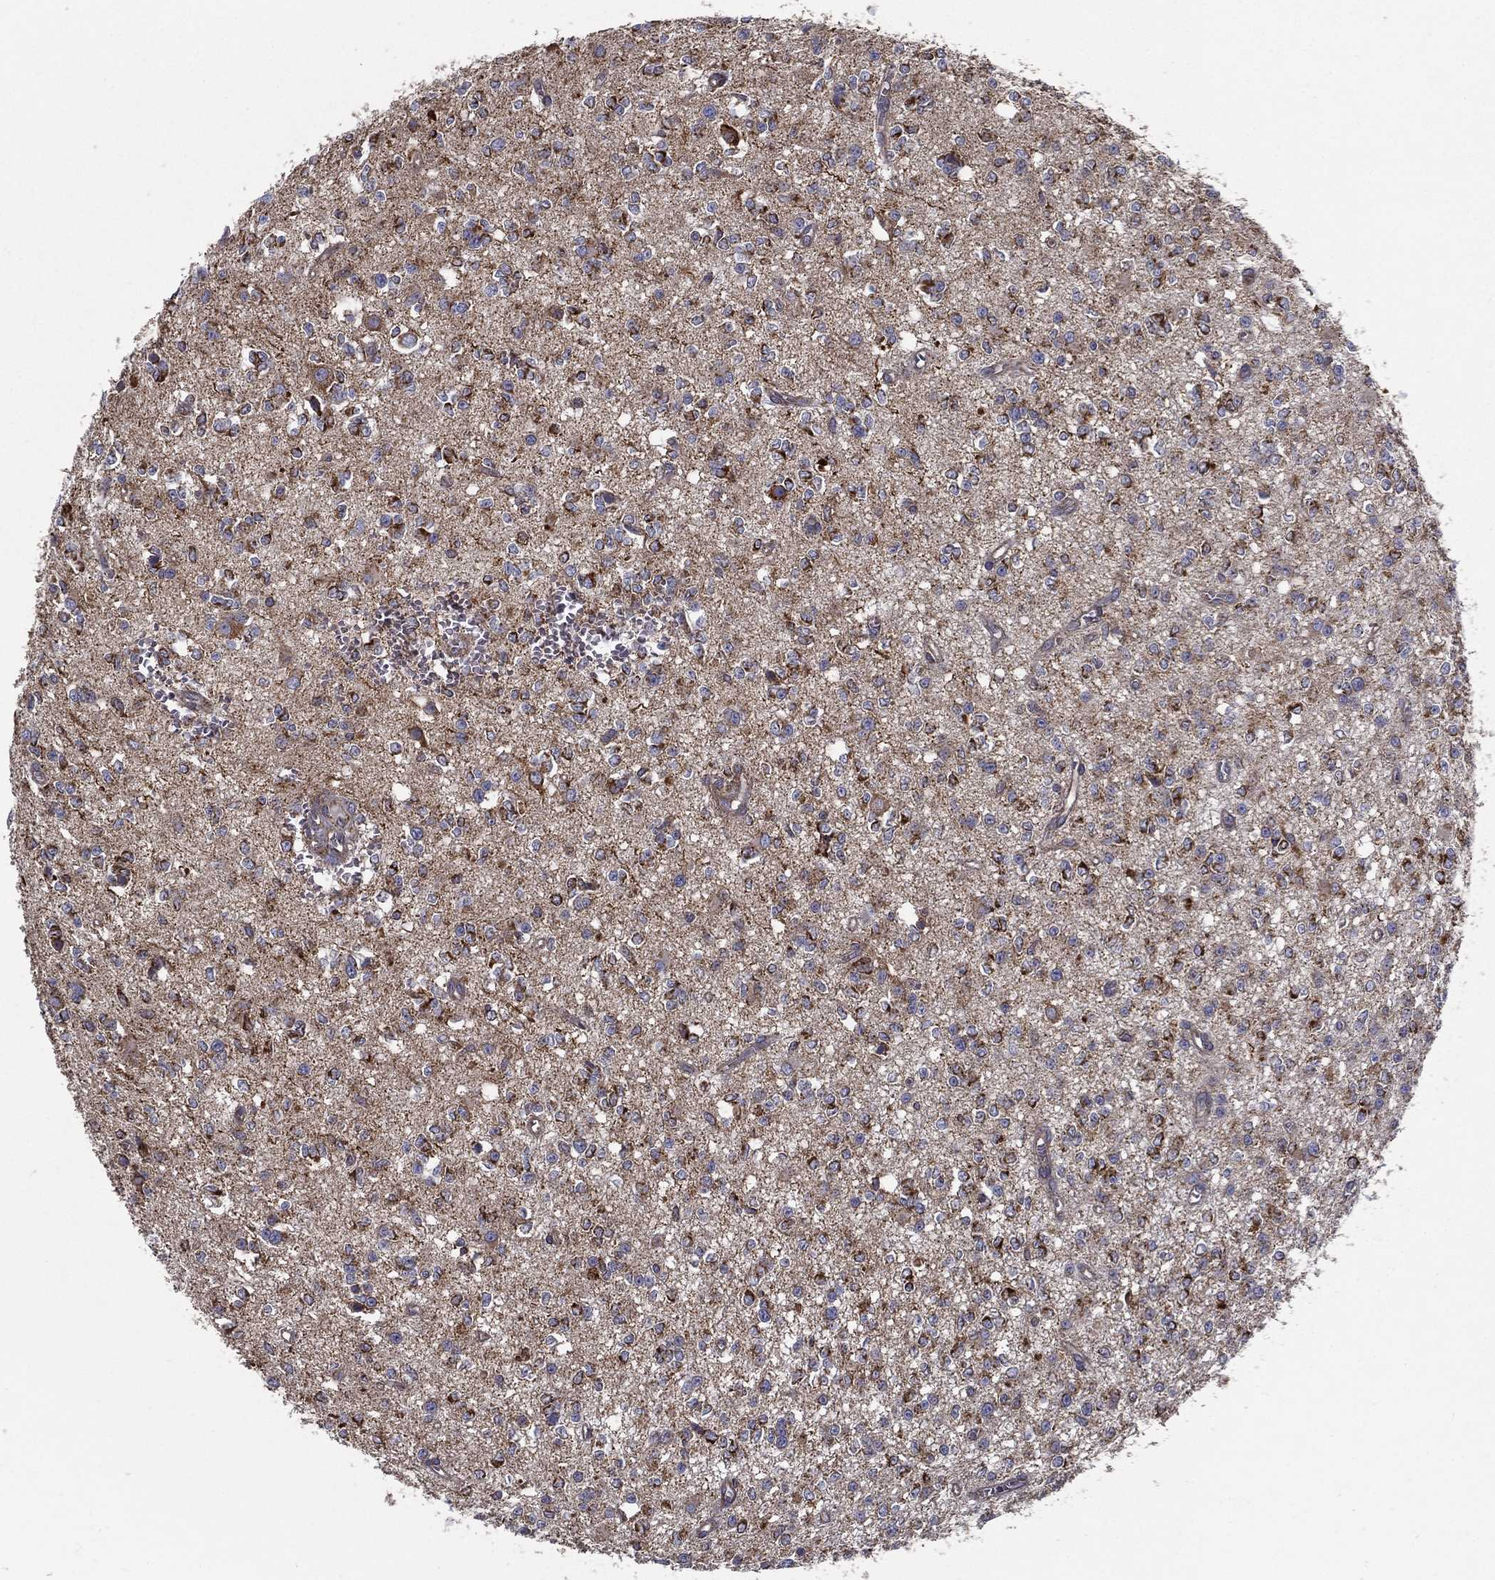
{"staining": {"intensity": "moderate", "quantity": ">75%", "location": "cytoplasmic/membranous"}, "tissue": "glioma", "cell_type": "Tumor cells", "image_type": "cancer", "snomed": [{"axis": "morphology", "description": "Glioma, malignant, Low grade"}, {"axis": "topography", "description": "Brain"}], "caption": "A brown stain highlights moderate cytoplasmic/membranous positivity of a protein in glioma tumor cells.", "gene": "MT-CYB", "patient": {"sex": "female", "age": 45}}